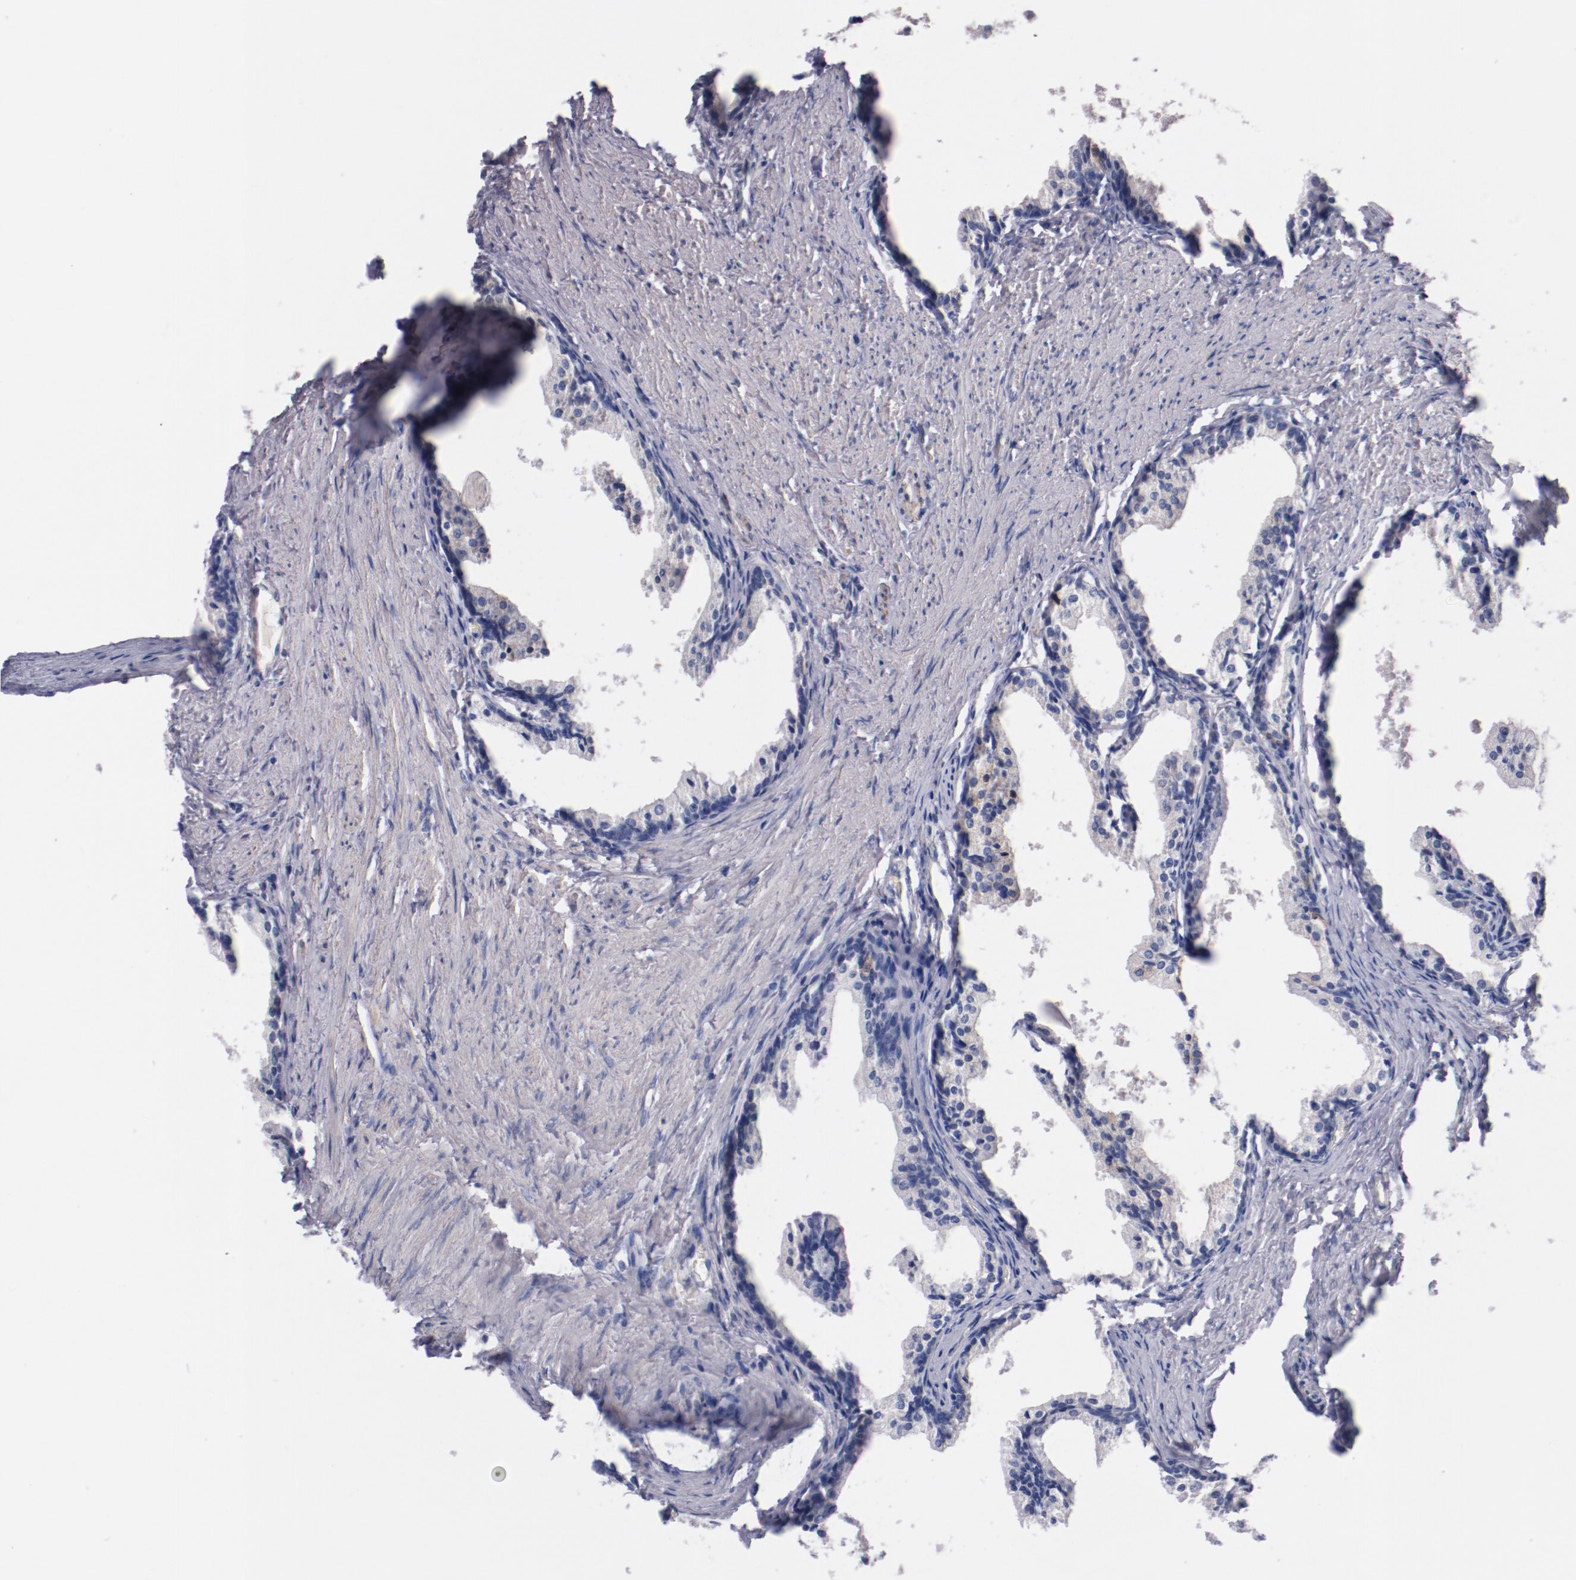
{"staining": {"intensity": "negative", "quantity": "none", "location": "none"}, "tissue": "prostate cancer", "cell_type": "Tumor cells", "image_type": "cancer", "snomed": [{"axis": "morphology", "description": "Adenocarcinoma, Medium grade"}, {"axis": "topography", "description": "Prostate"}], "caption": "Human prostate cancer stained for a protein using immunohistochemistry (IHC) demonstrates no positivity in tumor cells.", "gene": "CNTNAP2", "patient": {"sex": "male", "age": 60}}